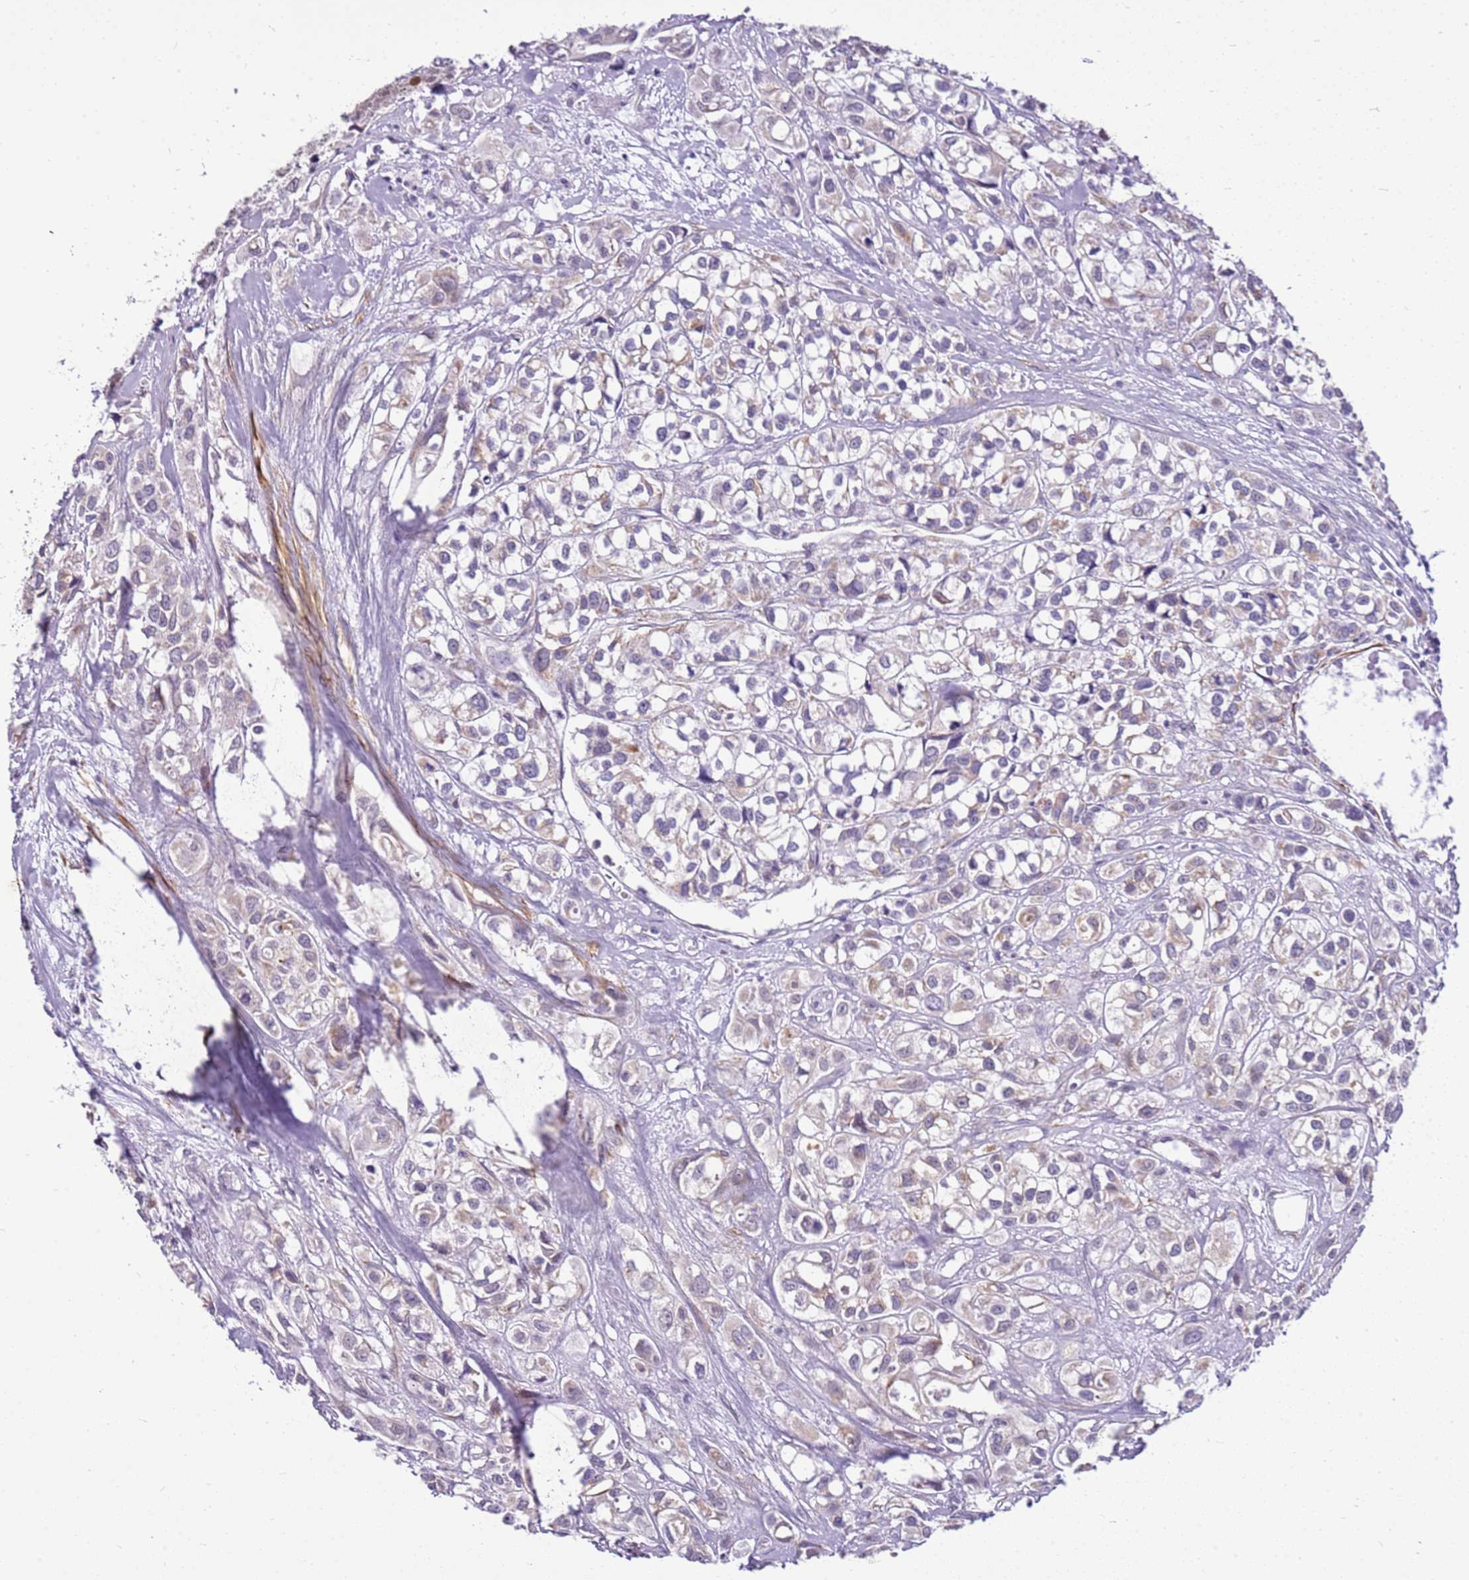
{"staining": {"intensity": "weak", "quantity": "<25%", "location": "cytoplasmic/membranous"}, "tissue": "urothelial cancer", "cell_type": "Tumor cells", "image_type": "cancer", "snomed": [{"axis": "morphology", "description": "Urothelial carcinoma, High grade"}, {"axis": "topography", "description": "Urinary bladder"}], "caption": "Image shows no significant protein expression in tumor cells of urothelial cancer. Brightfield microscopy of immunohistochemistry stained with DAB (3,3'-diaminobenzidine) (brown) and hematoxylin (blue), captured at high magnification.", "gene": "SMIM4", "patient": {"sex": "male", "age": 67}}